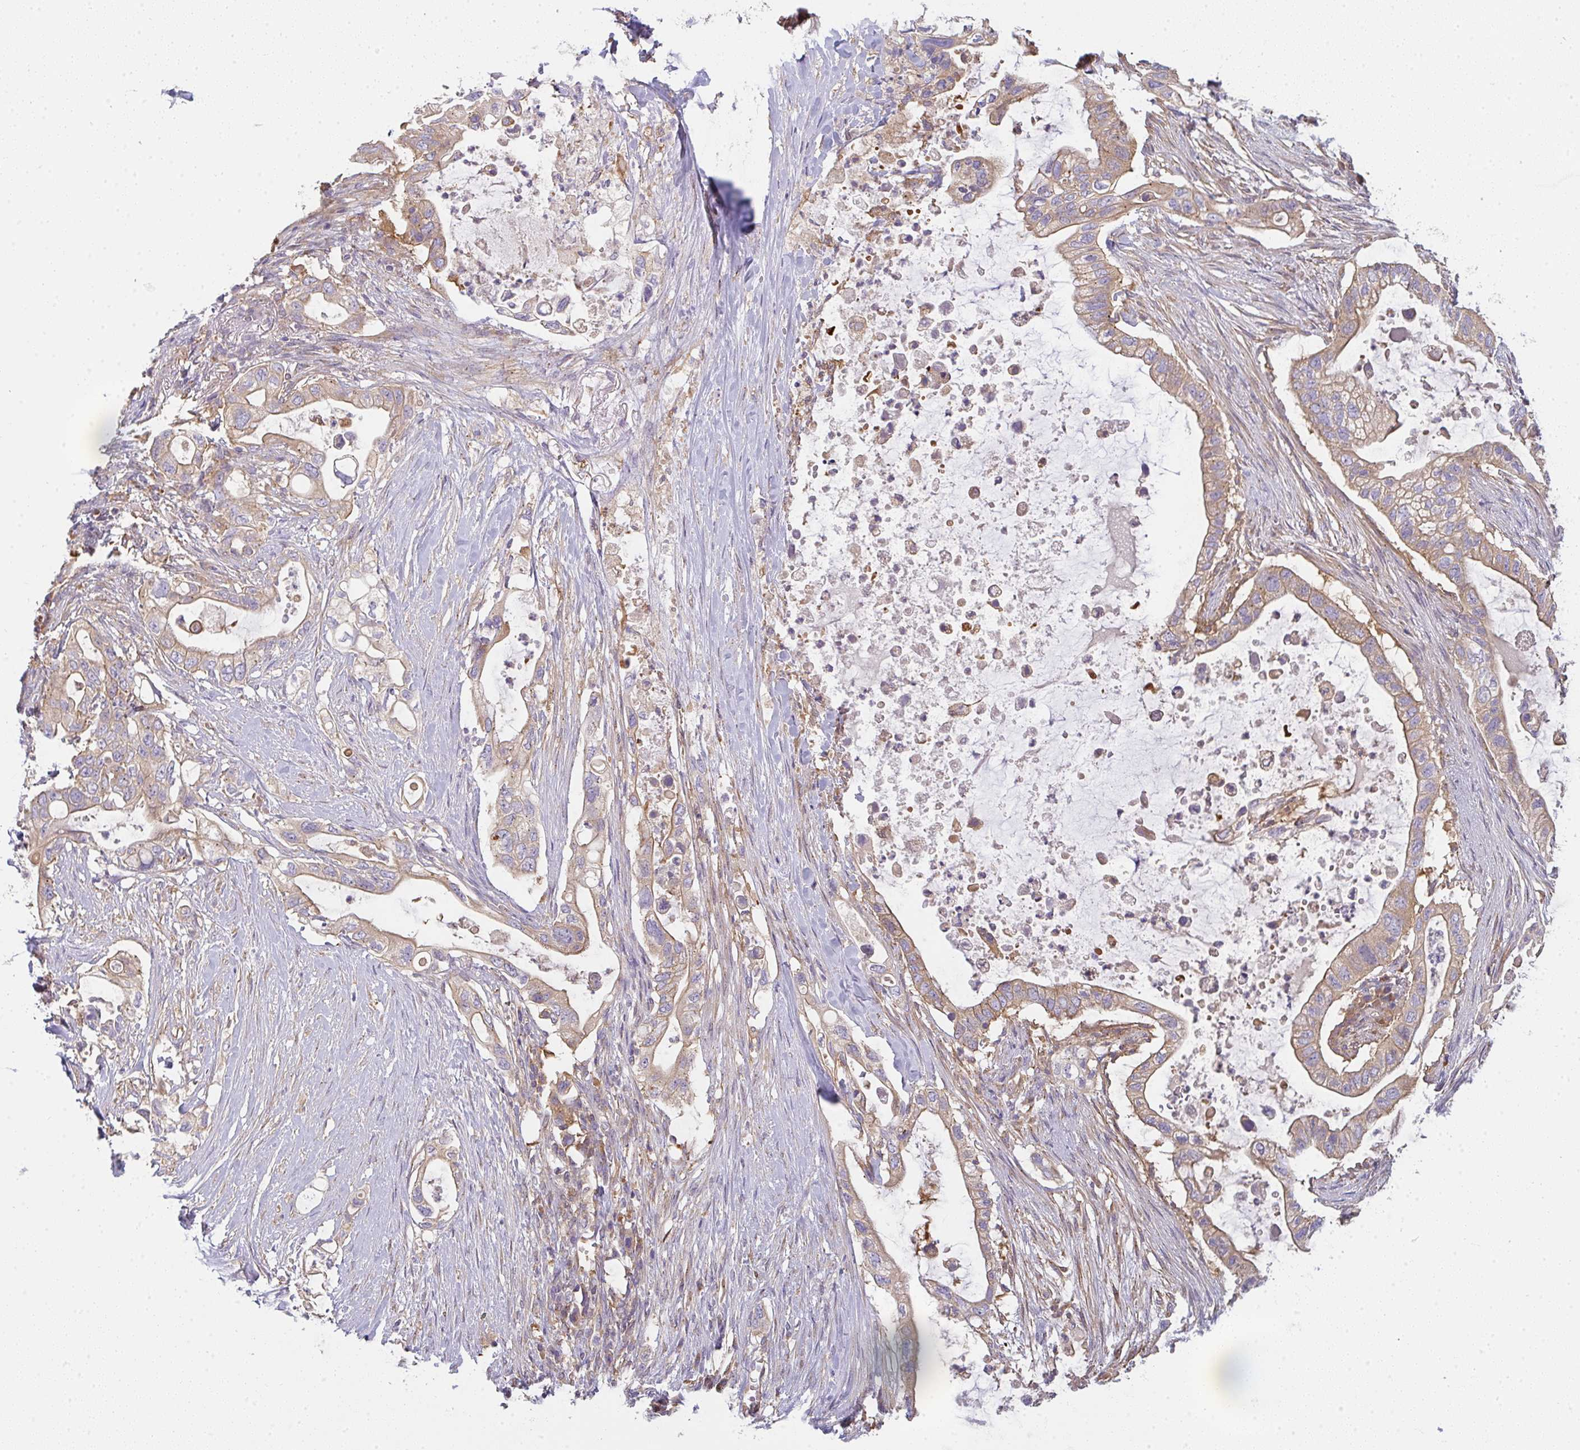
{"staining": {"intensity": "weak", "quantity": "25%-75%", "location": "cytoplasmic/membranous"}, "tissue": "pancreatic cancer", "cell_type": "Tumor cells", "image_type": "cancer", "snomed": [{"axis": "morphology", "description": "Adenocarcinoma, NOS"}, {"axis": "topography", "description": "Pancreas"}], "caption": "Adenocarcinoma (pancreatic) tissue demonstrates weak cytoplasmic/membranous expression in about 25%-75% of tumor cells, visualized by immunohistochemistry.", "gene": "SNX5", "patient": {"sex": "female", "age": 72}}